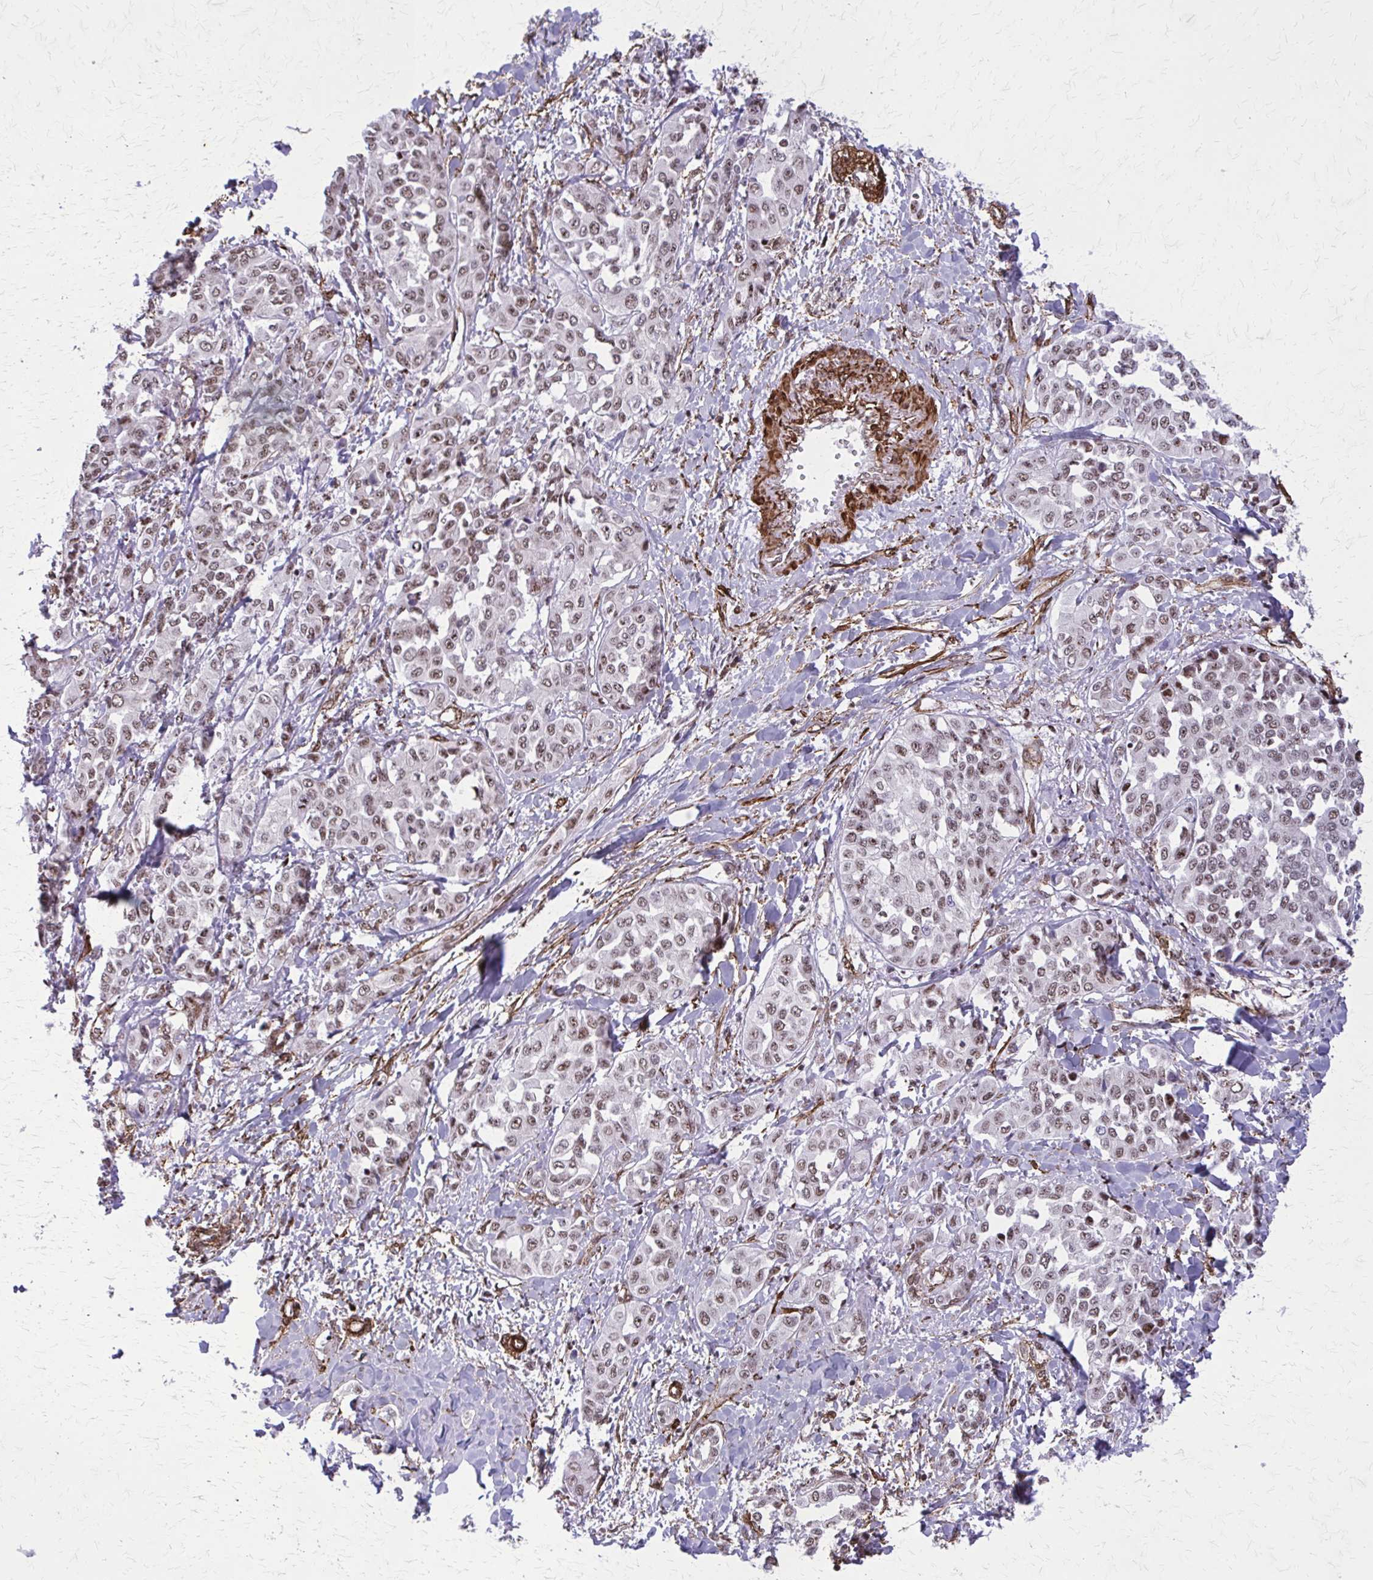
{"staining": {"intensity": "moderate", "quantity": ">75%", "location": "nuclear"}, "tissue": "liver cancer", "cell_type": "Tumor cells", "image_type": "cancer", "snomed": [{"axis": "morphology", "description": "Cholangiocarcinoma"}, {"axis": "topography", "description": "Liver"}], "caption": "Tumor cells show medium levels of moderate nuclear expression in about >75% of cells in human cholangiocarcinoma (liver). Immunohistochemistry stains the protein in brown and the nuclei are stained blue.", "gene": "NRBF2", "patient": {"sex": "female", "age": 77}}